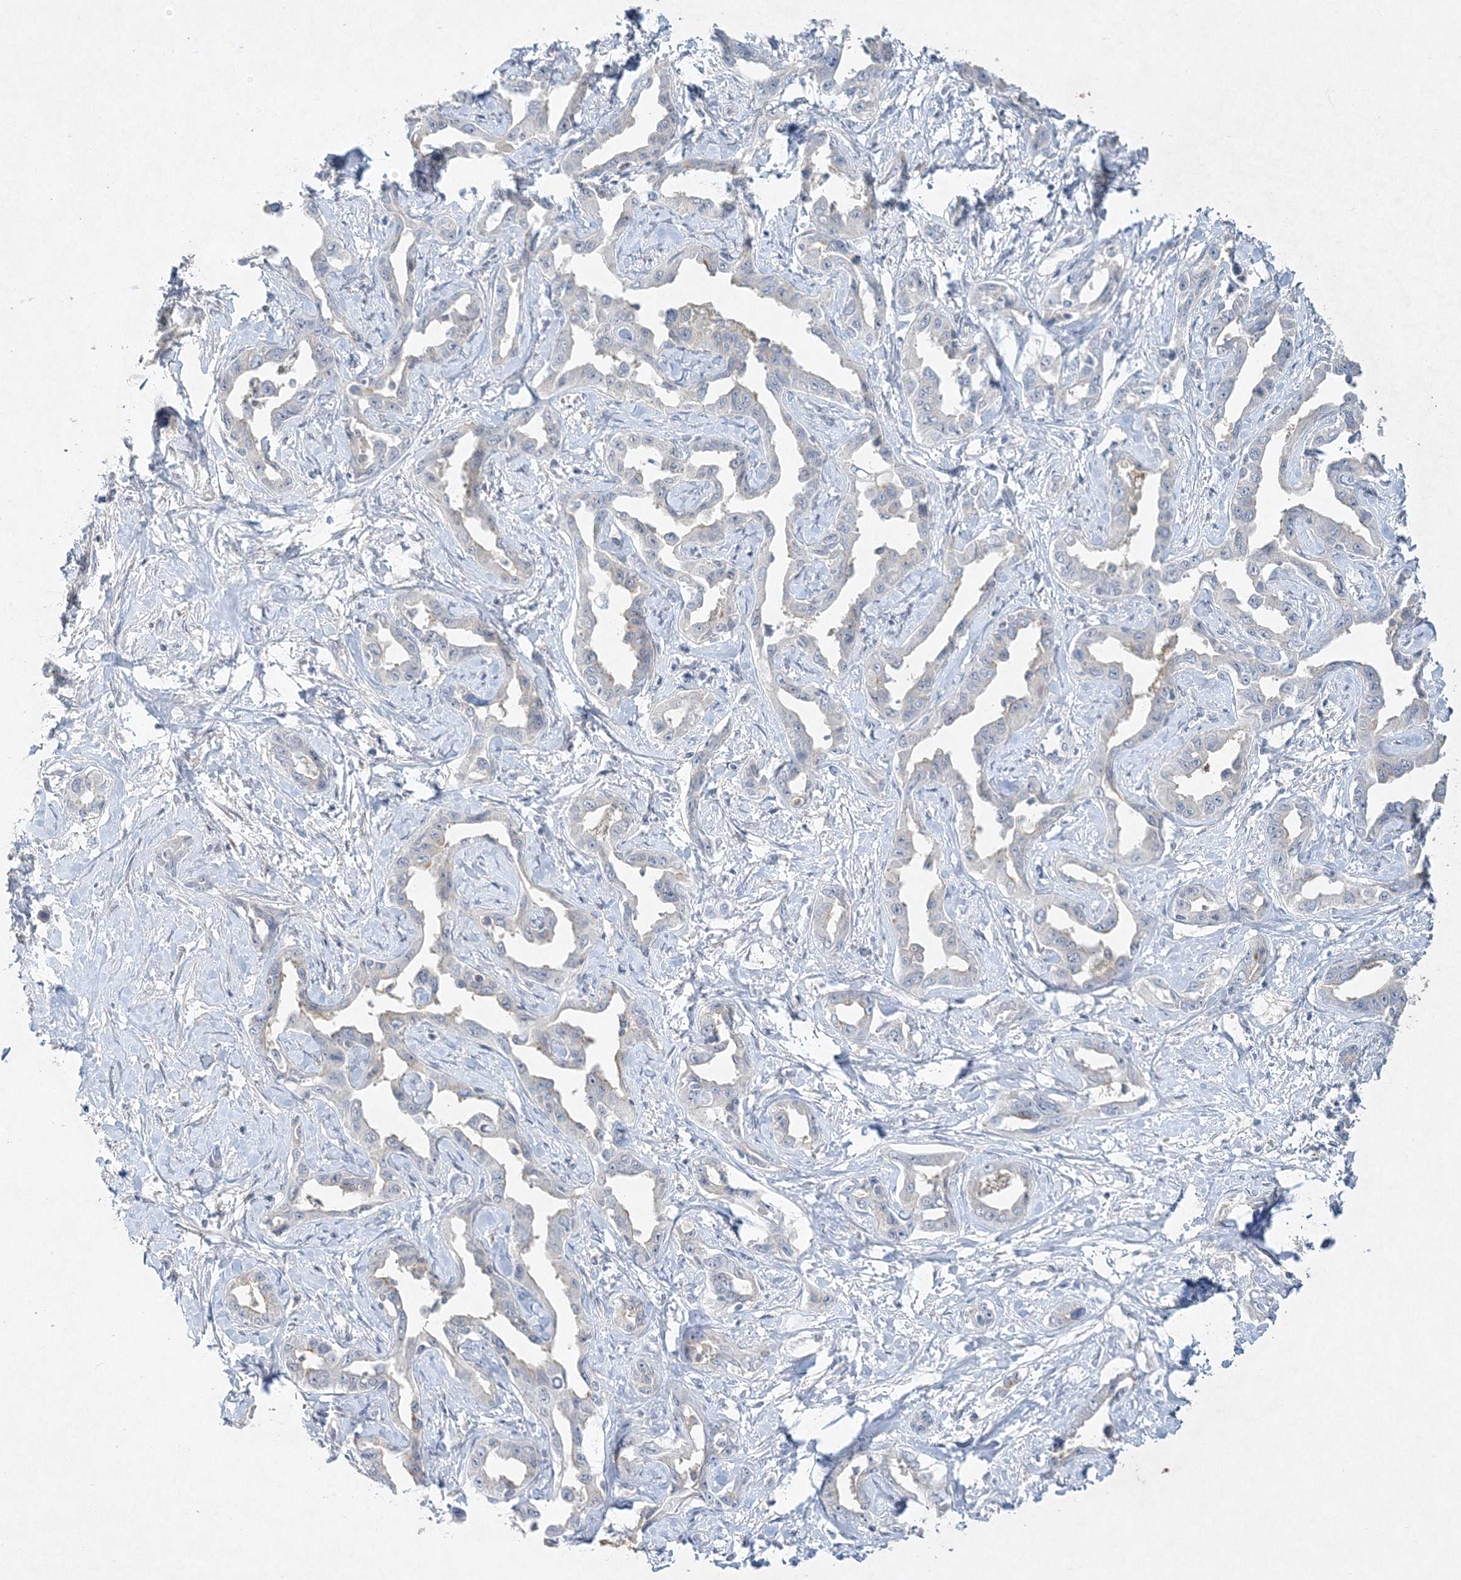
{"staining": {"intensity": "negative", "quantity": "none", "location": "none"}, "tissue": "liver cancer", "cell_type": "Tumor cells", "image_type": "cancer", "snomed": [{"axis": "morphology", "description": "Cholangiocarcinoma"}, {"axis": "topography", "description": "Liver"}], "caption": "The histopathology image demonstrates no staining of tumor cells in cholangiocarcinoma (liver). Brightfield microscopy of immunohistochemistry (IHC) stained with DAB (3,3'-diaminobenzidine) (brown) and hematoxylin (blue), captured at high magnification.", "gene": "MAT2B", "patient": {"sex": "male", "age": 59}}